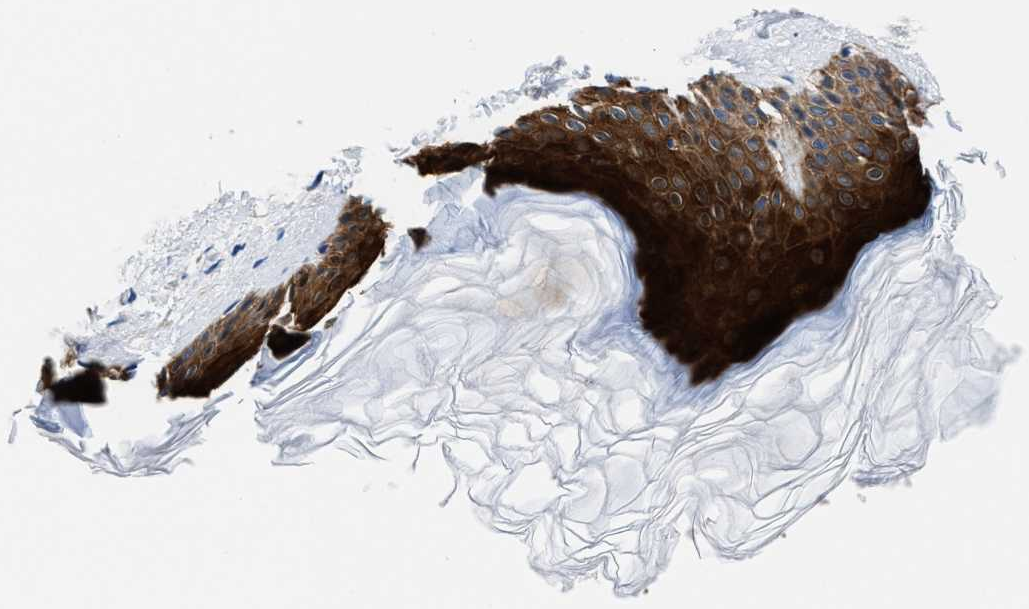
{"staining": {"intensity": "negative", "quantity": "none", "location": "none"}, "tissue": "skin", "cell_type": "Fibroblasts", "image_type": "normal", "snomed": [{"axis": "morphology", "description": "Normal tissue, NOS"}, {"axis": "morphology", "description": "Malignant melanoma, Metastatic site"}, {"axis": "topography", "description": "Skin"}], "caption": "DAB immunohistochemical staining of normal human skin shows no significant positivity in fibroblasts. (DAB immunohistochemistry with hematoxylin counter stain).", "gene": "PARG", "patient": {"sex": "male", "age": 41}}